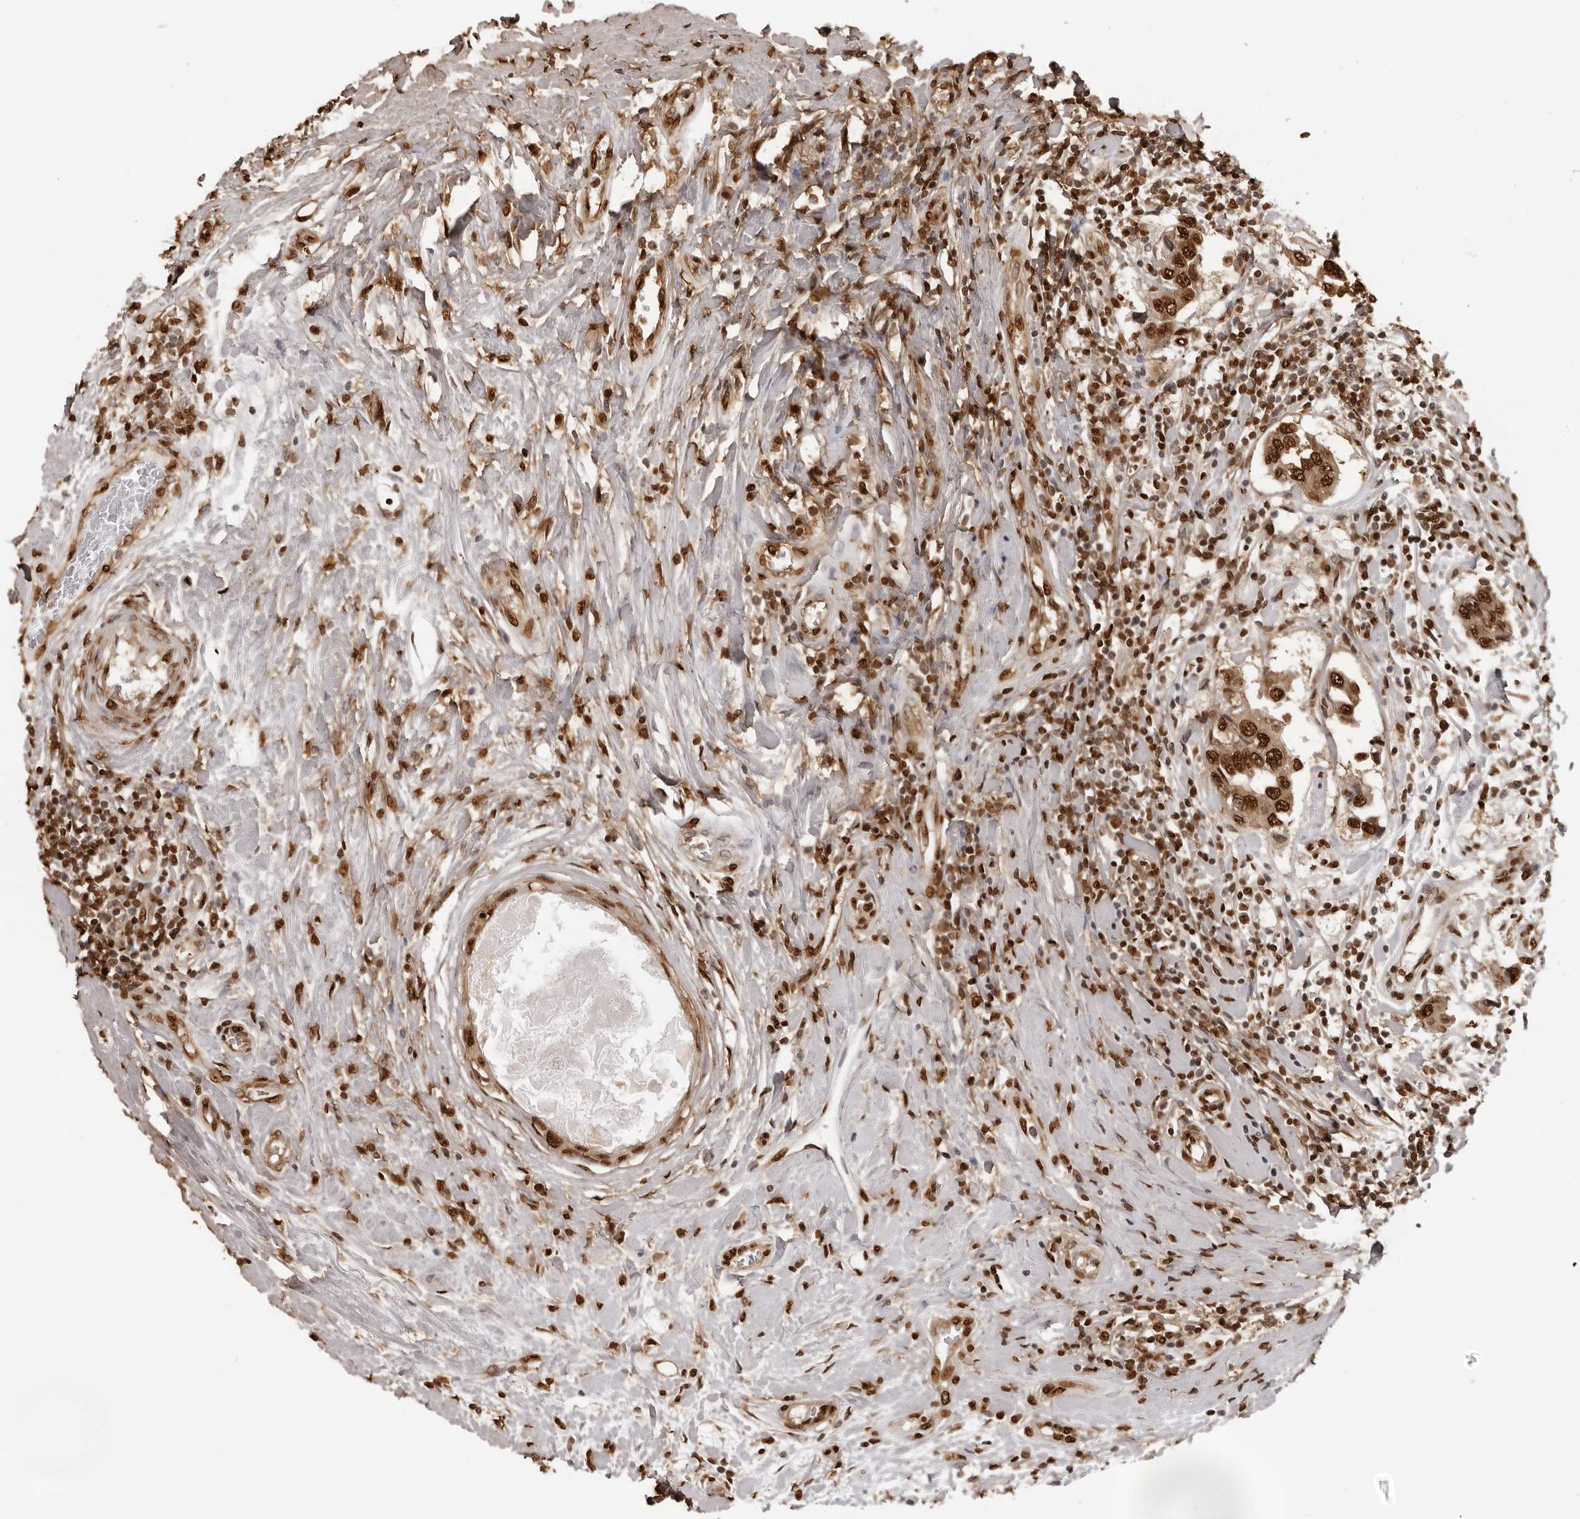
{"staining": {"intensity": "strong", "quantity": ">75%", "location": "cytoplasmic/membranous,nuclear"}, "tissue": "breast cancer", "cell_type": "Tumor cells", "image_type": "cancer", "snomed": [{"axis": "morphology", "description": "Duct carcinoma"}, {"axis": "topography", "description": "Breast"}], "caption": "Immunohistochemistry (IHC) of infiltrating ductal carcinoma (breast) displays high levels of strong cytoplasmic/membranous and nuclear expression in about >75% of tumor cells.", "gene": "ZFP91", "patient": {"sex": "female", "age": 27}}